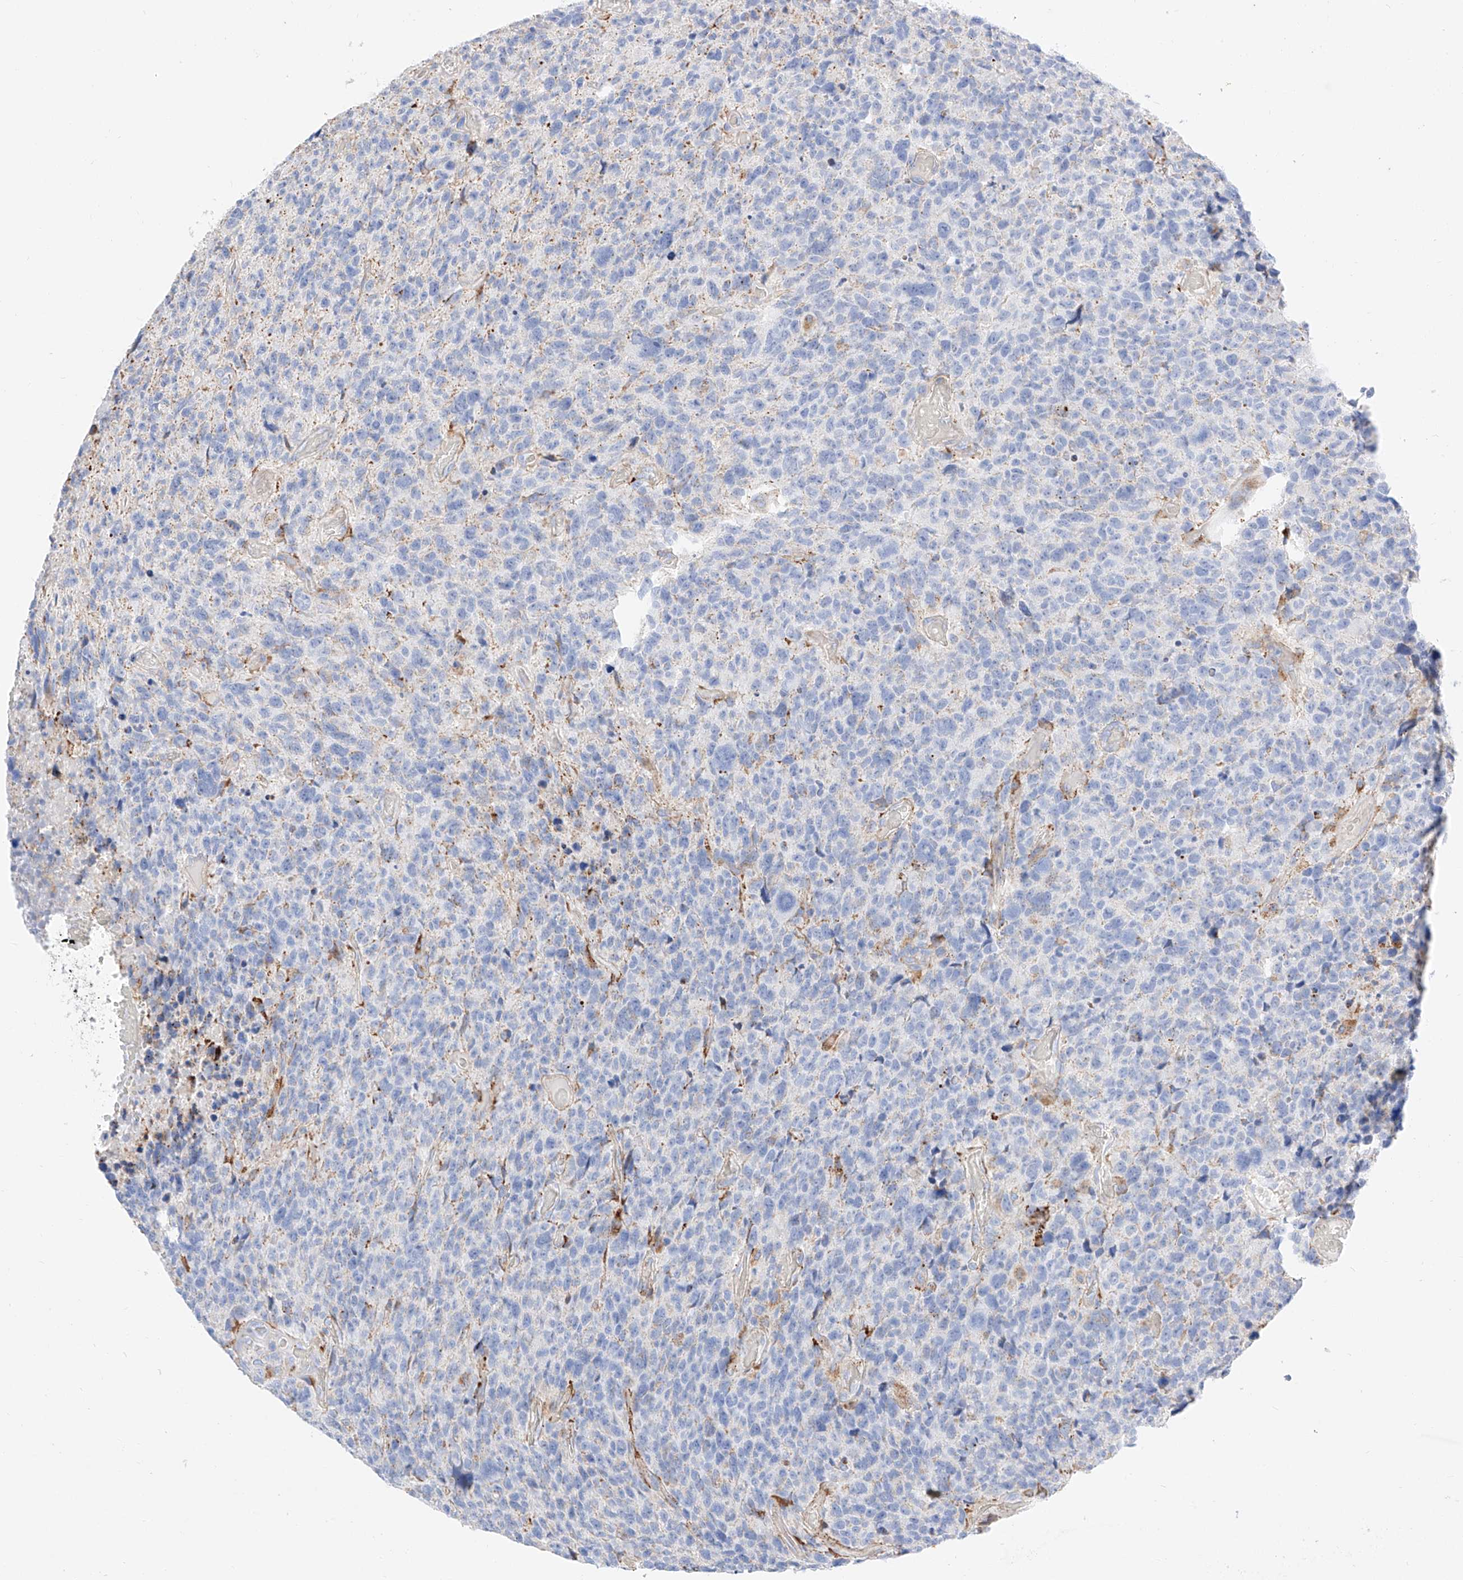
{"staining": {"intensity": "negative", "quantity": "none", "location": "none"}, "tissue": "glioma", "cell_type": "Tumor cells", "image_type": "cancer", "snomed": [{"axis": "morphology", "description": "Glioma, malignant, High grade"}, {"axis": "topography", "description": "Brain"}], "caption": "Tumor cells show no significant protein expression in glioma.", "gene": "C6orf62", "patient": {"sex": "male", "age": 69}}